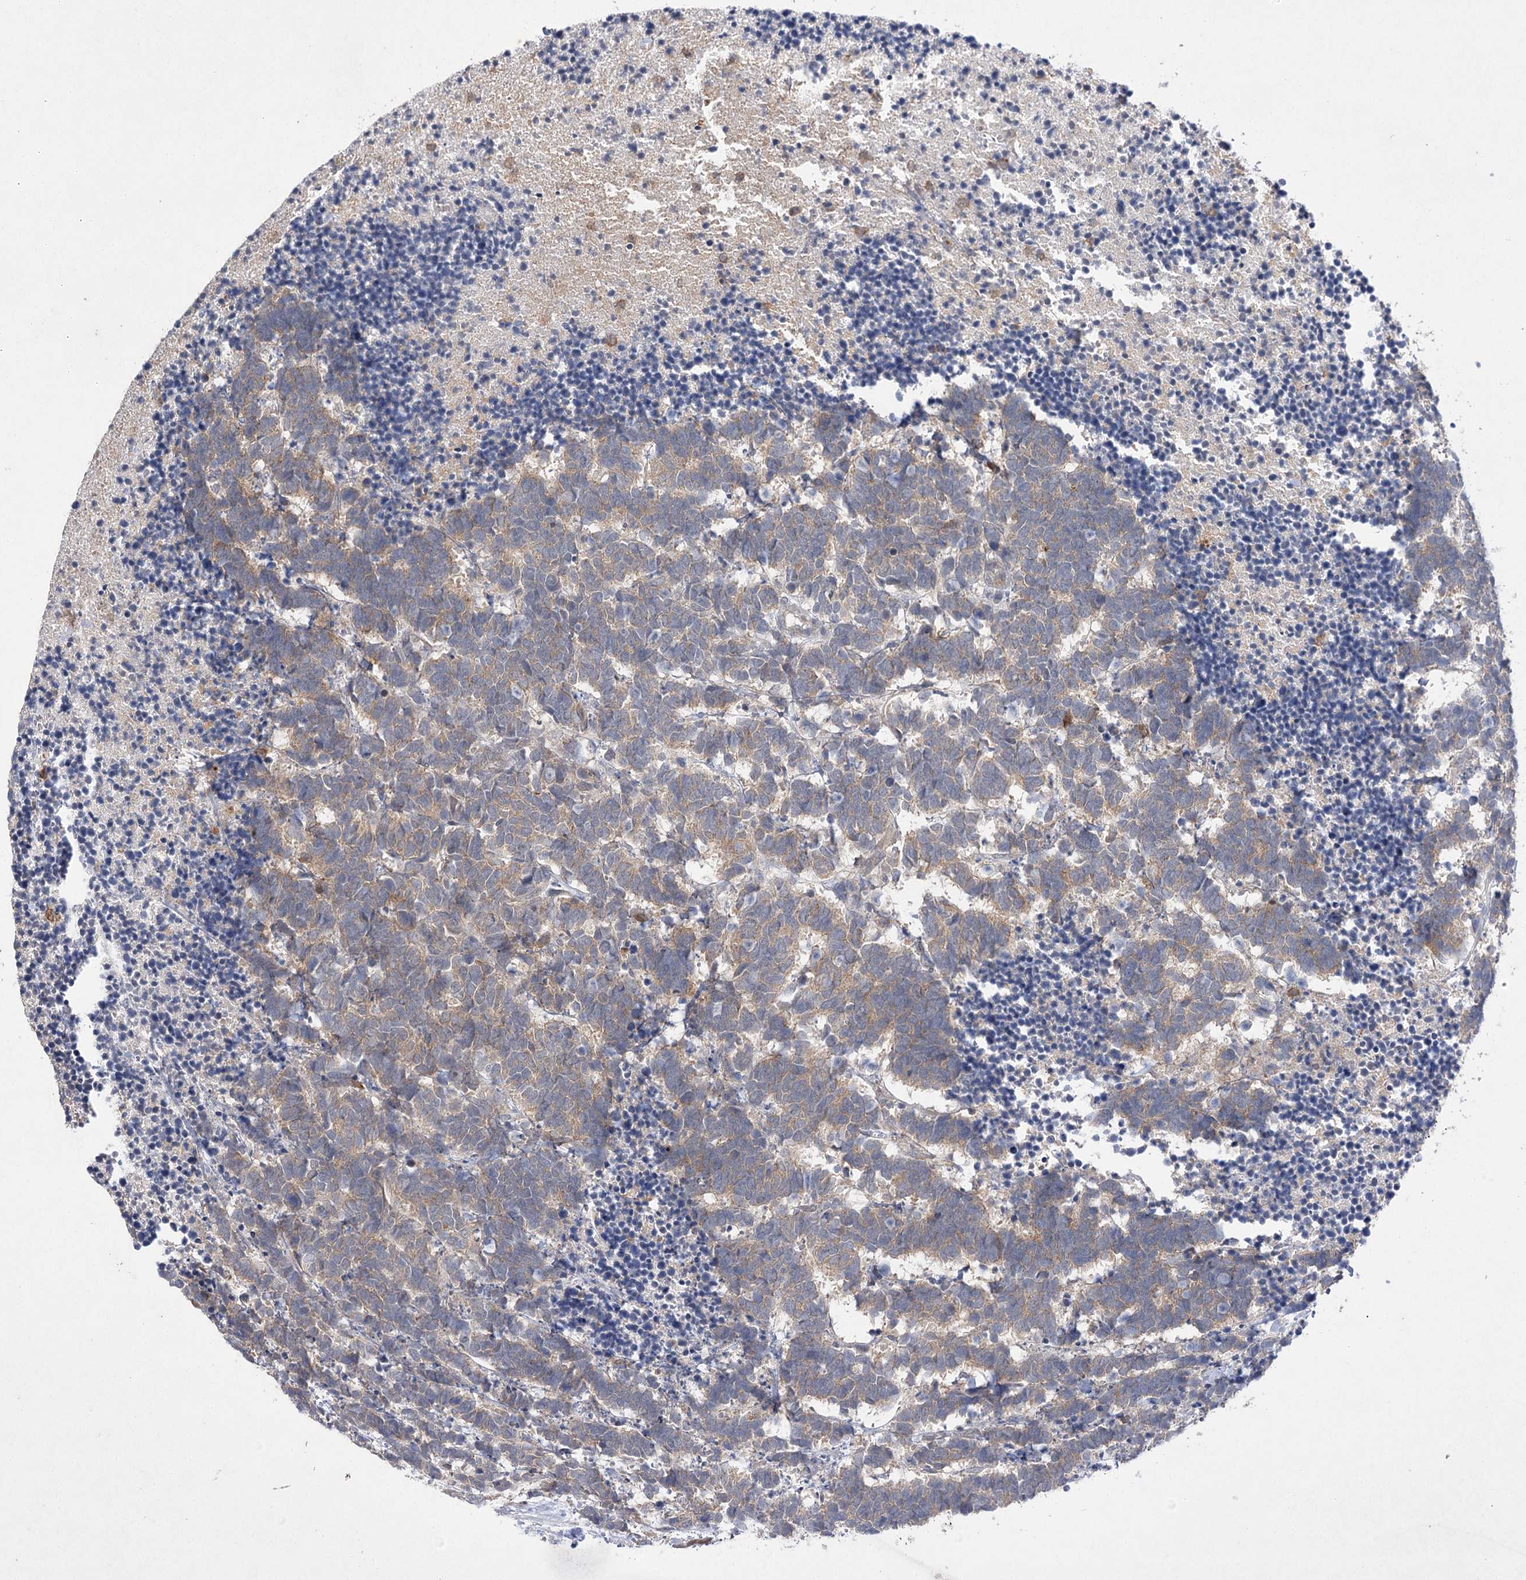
{"staining": {"intensity": "weak", "quantity": ">75%", "location": "cytoplasmic/membranous"}, "tissue": "carcinoid", "cell_type": "Tumor cells", "image_type": "cancer", "snomed": [{"axis": "morphology", "description": "Carcinoma, NOS"}, {"axis": "morphology", "description": "Carcinoid, malignant, NOS"}, {"axis": "topography", "description": "Urinary bladder"}], "caption": "Protein expression analysis of carcinoid shows weak cytoplasmic/membranous positivity in about >75% of tumor cells.", "gene": "BCR", "patient": {"sex": "male", "age": 57}}